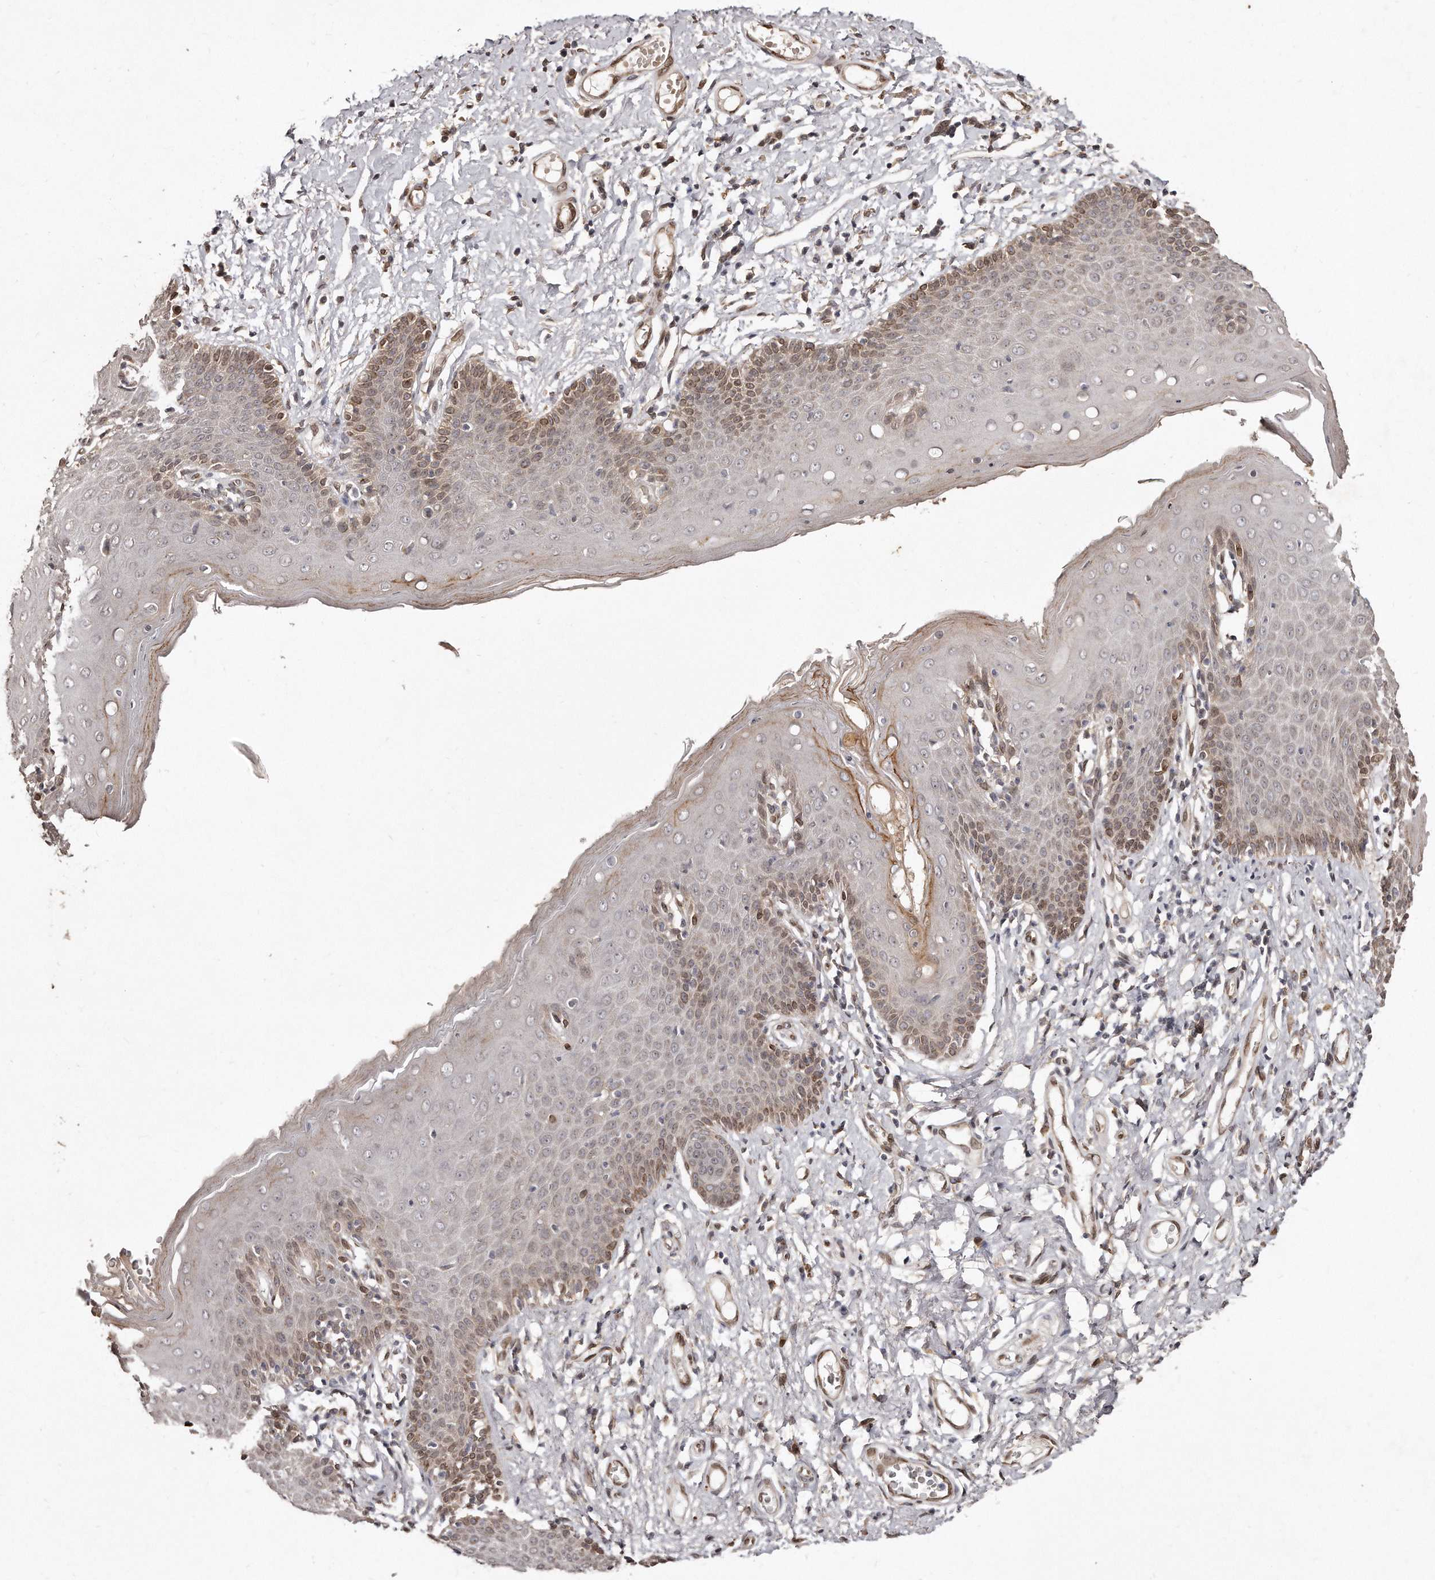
{"staining": {"intensity": "moderate", "quantity": "25%-75%", "location": "cytoplasmic/membranous,nuclear"}, "tissue": "skin", "cell_type": "Epidermal cells", "image_type": "normal", "snomed": [{"axis": "morphology", "description": "Normal tissue, NOS"}, {"axis": "topography", "description": "Vulva"}], "caption": "Immunohistochemistry of normal human skin demonstrates medium levels of moderate cytoplasmic/membranous,nuclear positivity in about 25%-75% of epidermal cells.", "gene": "HASPIN", "patient": {"sex": "female", "age": 66}}